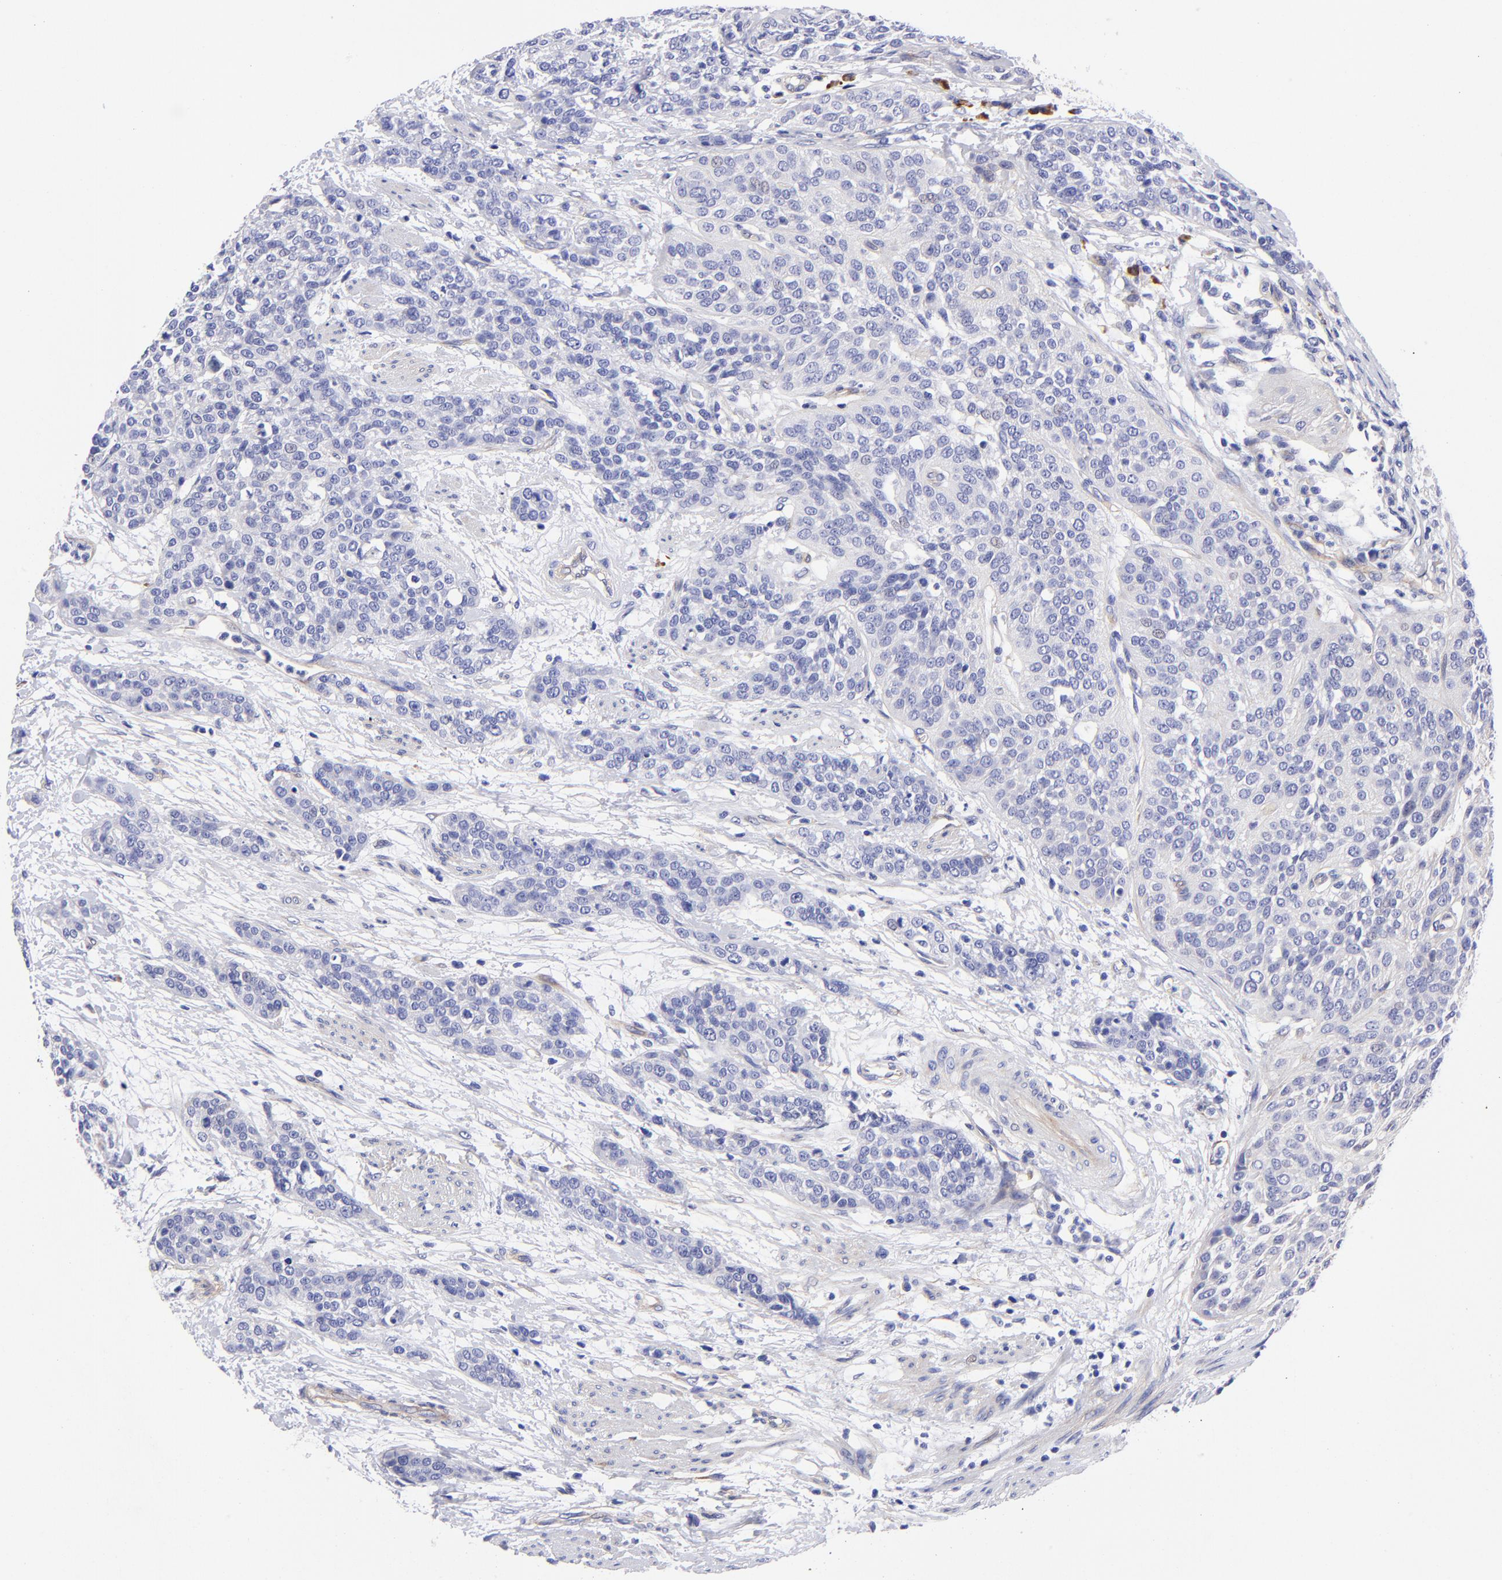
{"staining": {"intensity": "weak", "quantity": "<25%", "location": "cytoplasmic/membranous"}, "tissue": "urothelial cancer", "cell_type": "Tumor cells", "image_type": "cancer", "snomed": [{"axis": "morphology", "description": "Urothelial carcinoma, High grade"}, {"axis": "topography", "description": "Urinary bladder"}], "caption": "Tumor cells show no significant protein staining in urothelial carcinoma (high-grade).", "gene": "PPFIBP1", "patient": {"sex": "male", "age": 56}}